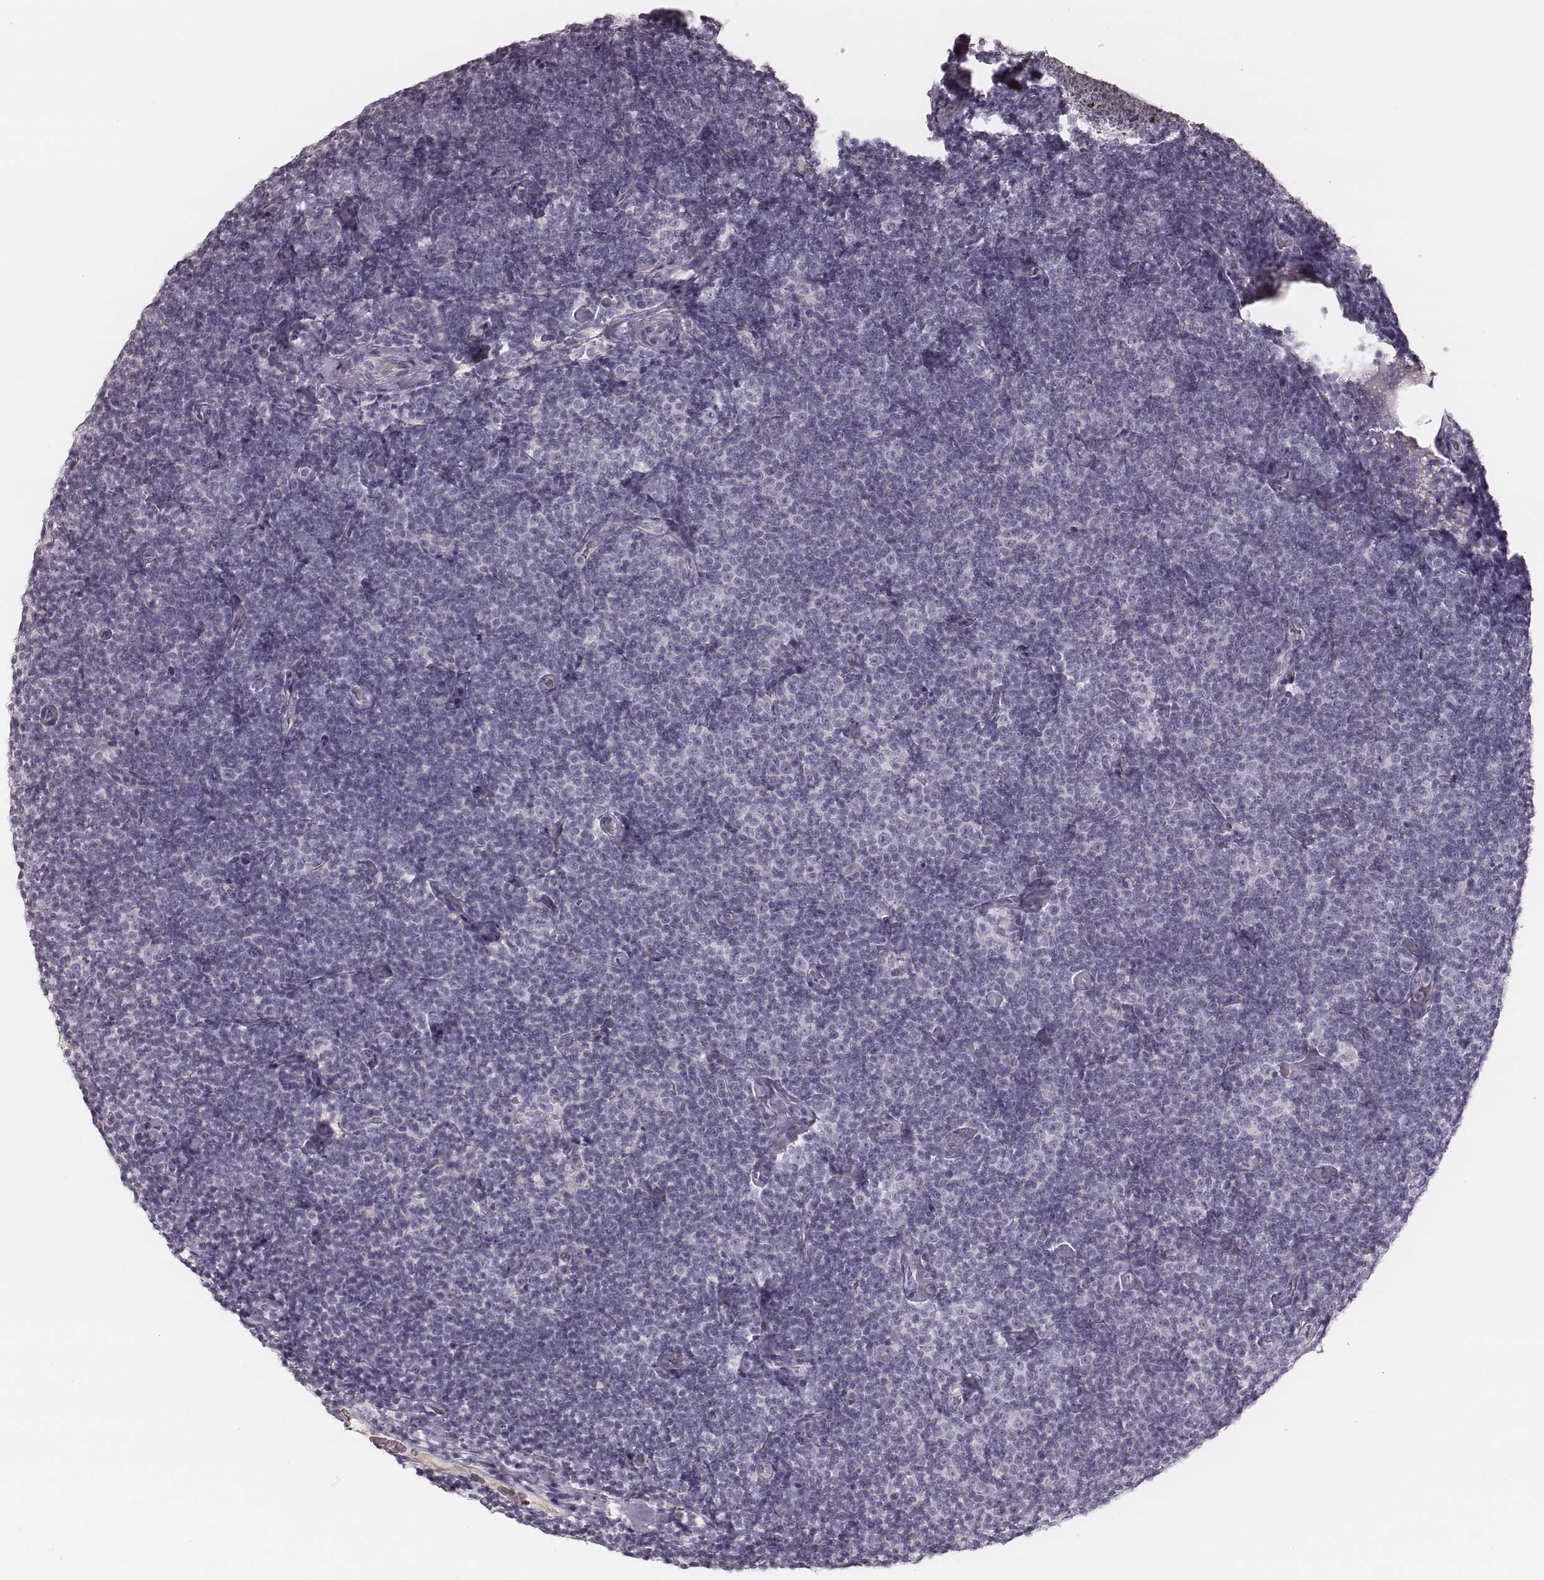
{"staining": {"intensity": "negative", "quantity": "none", "location": "none"}, "tissue": "lymphoma", "cell_type": "Tumor cells", "image_type": "cancer", "snomed": [{"axis": "morphology", "description": "Malignant lymphoma, non-Hodgkin's type, Low grade"}, {"axis": "topography", "description": "Lymph node"}], "caption": "Immunohistochemistry (IHC) of human lymphoma displays no expression in tumor cells.", "gene": "SMIM24", "patient": {"sex": "male", "age": 81}}